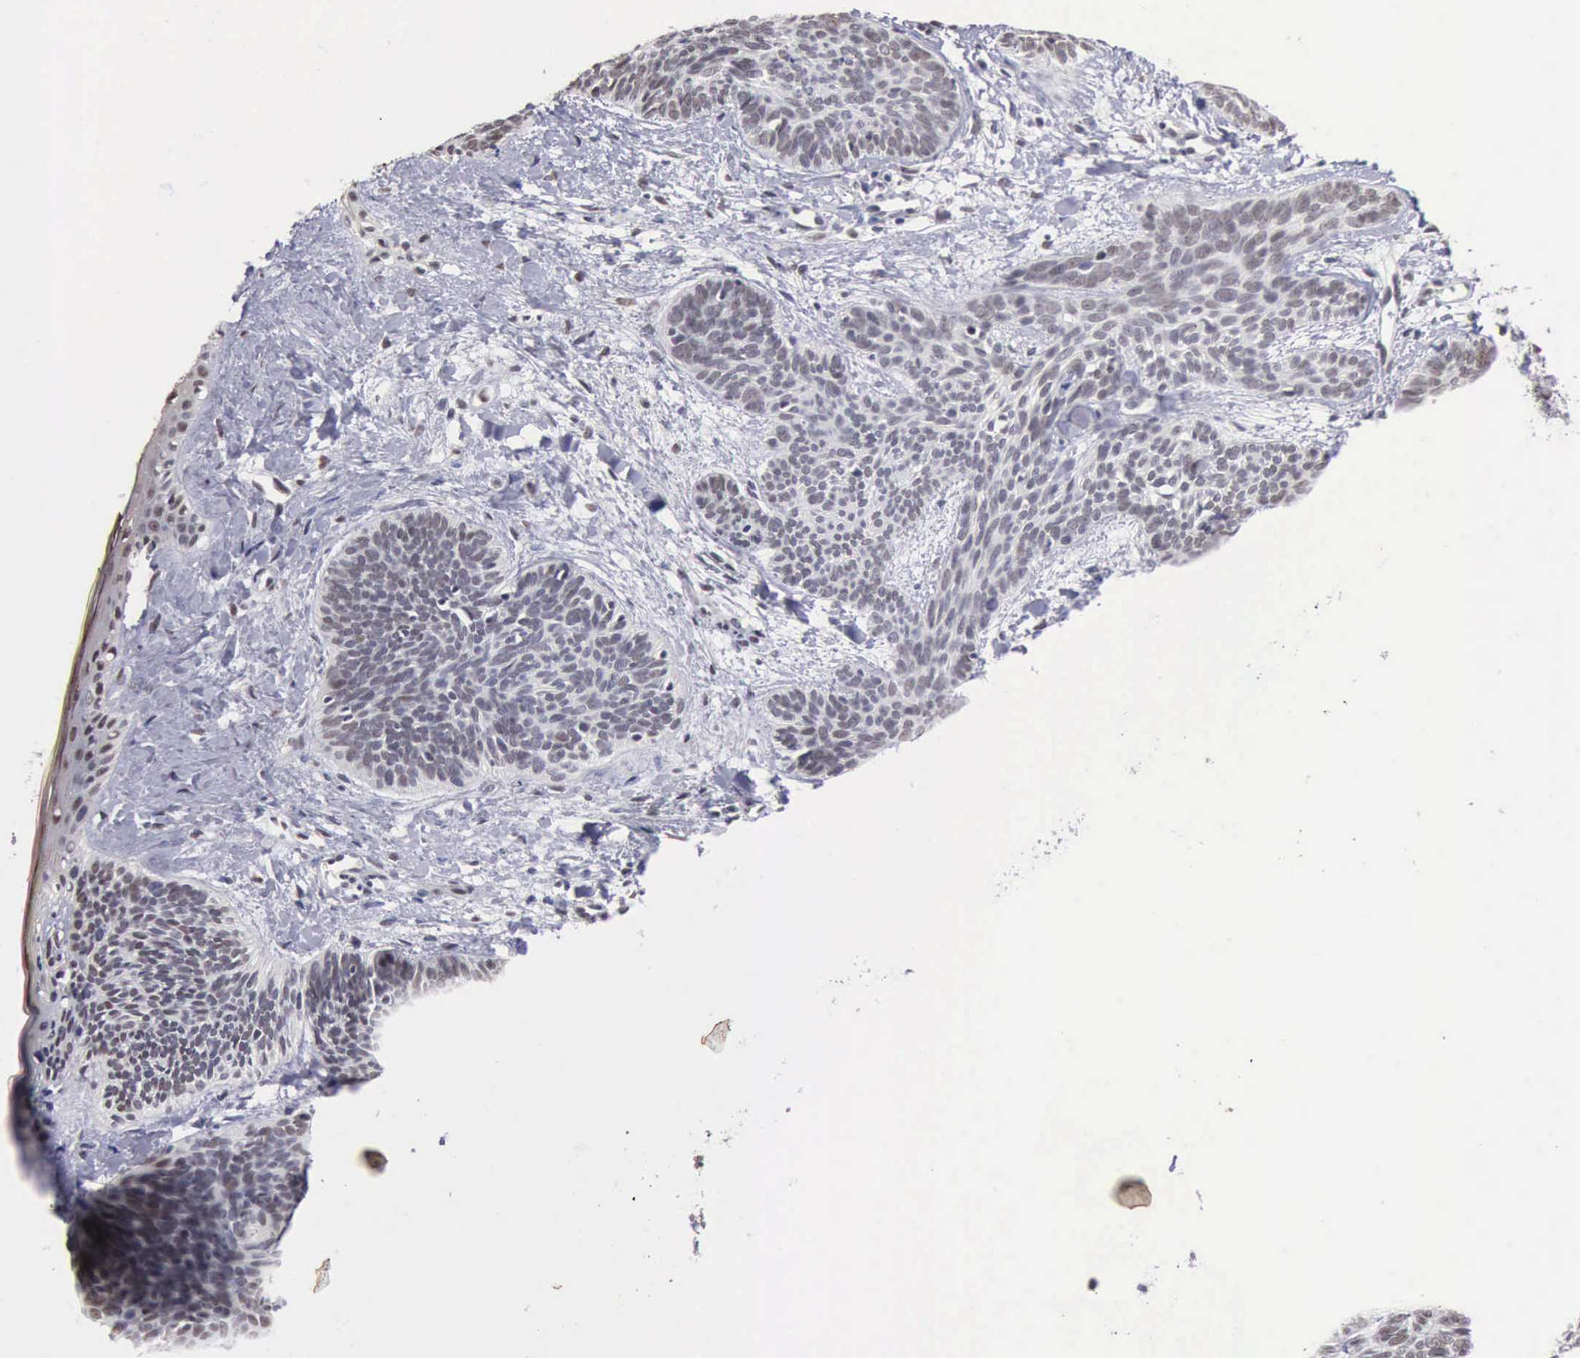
{"staining": {"intensity": "weak", "quantity": "<25%", "location": "nuclear"}, "tissue": "skin cancer", "cell_type": "Tumor cells", "image_type": "cancer", "snomed": [{"axis": "morphology", "description": "Basal cell carcinoma"}, {"axis": "topography", "description": "Skin"}], "caption": "Immunohistochemistry micrograph of neoplastic tissue: skin cancer (basal cell carcinoma) stained with DAB (3,3'-diaminobenzidine) exhibits no significant protein positivity in tumor cells.", "gene": "TAF1", "patient": {"sex": "female", "age": 81}}